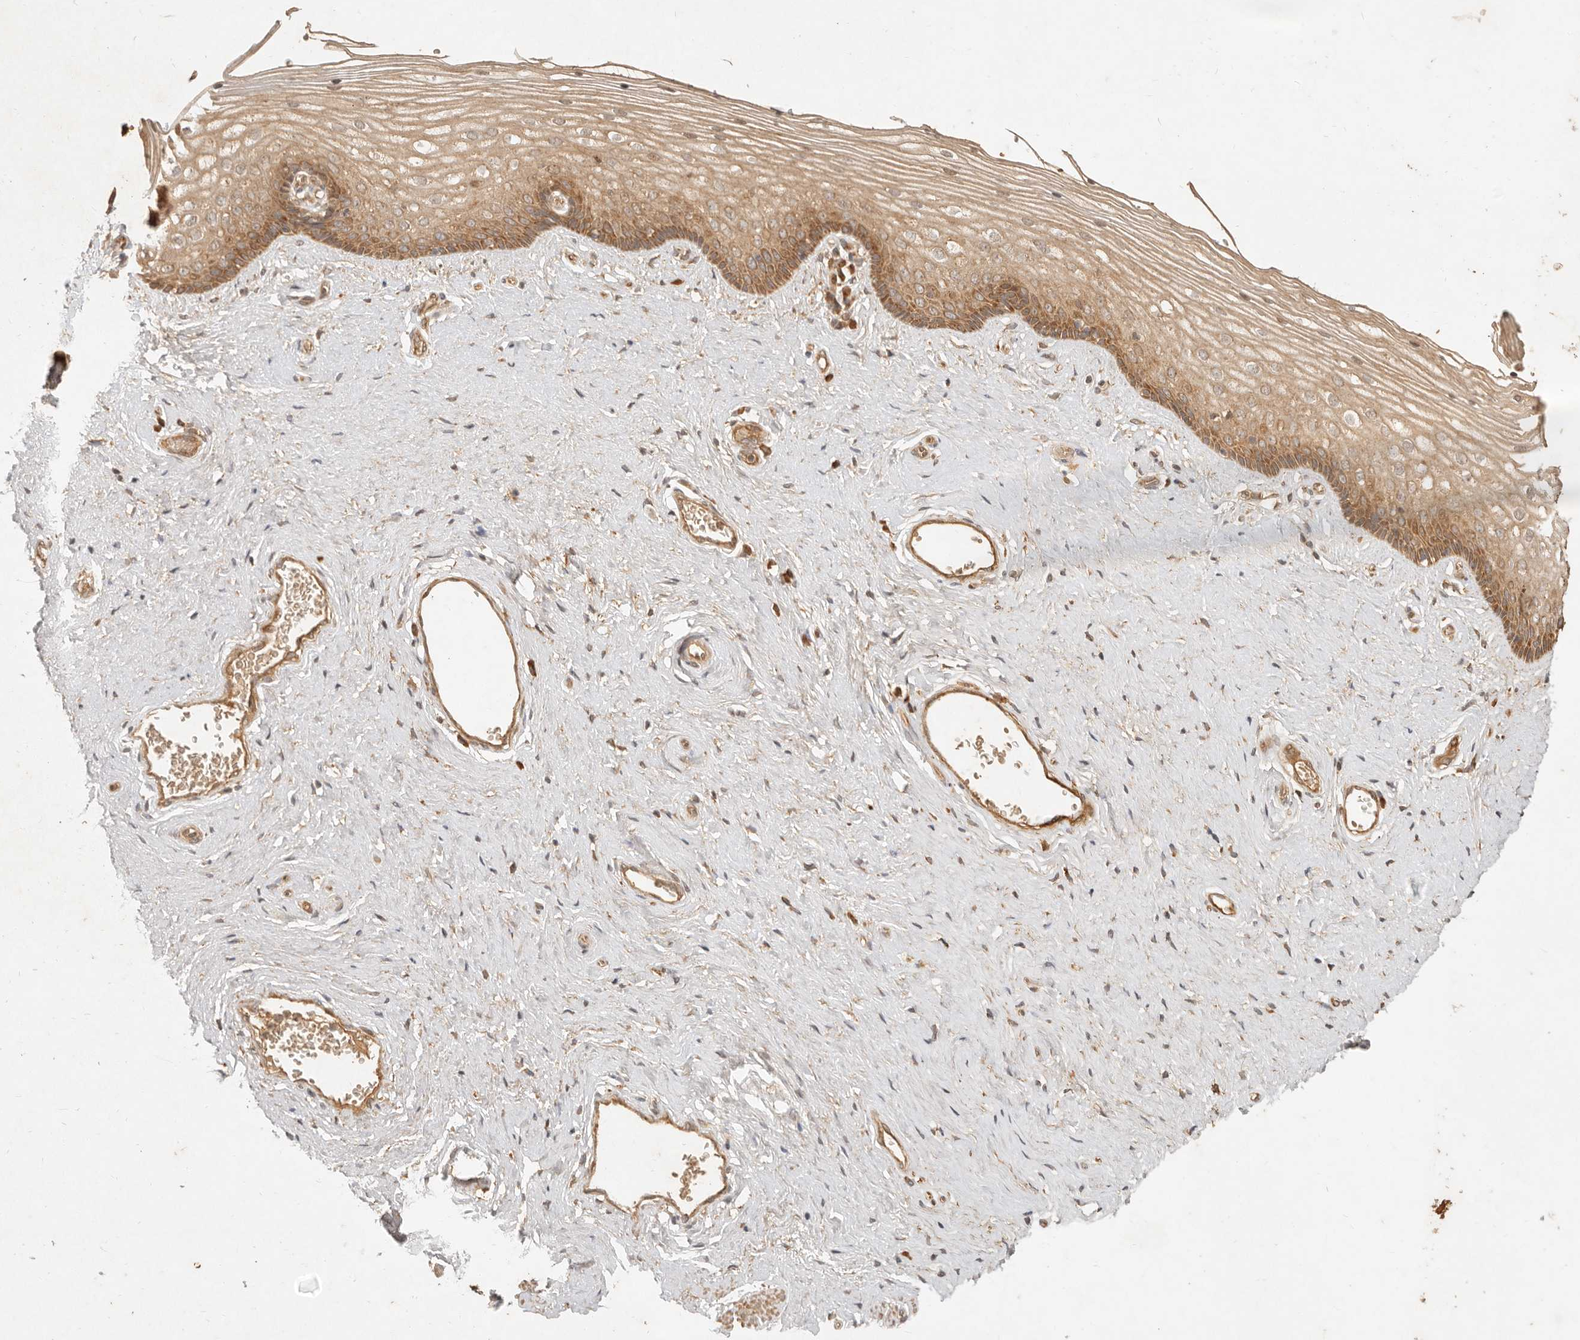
{"staining": {"intensity": "moderate", "quantity": ">75%", "location": "cytoplasmic/membranous"}, "tissue": "vagina", "cell_type": "Squamous epithelial cells", "image_type": "normal", "snomed": [{"axis": "morphology", "description": "Normal tissue, NOS"}, {"axis": "topography", "description": "Vagina"}], "caption": "This micrograph reveals immunohistochemistry staining of unremarkable human vagina, with medium moderate cytoplasmic/membranous positivity in about >75% of squamous epithelial cells.", "gene": "CLEC4C", "patient": {"sex": "female", "age": 46}}